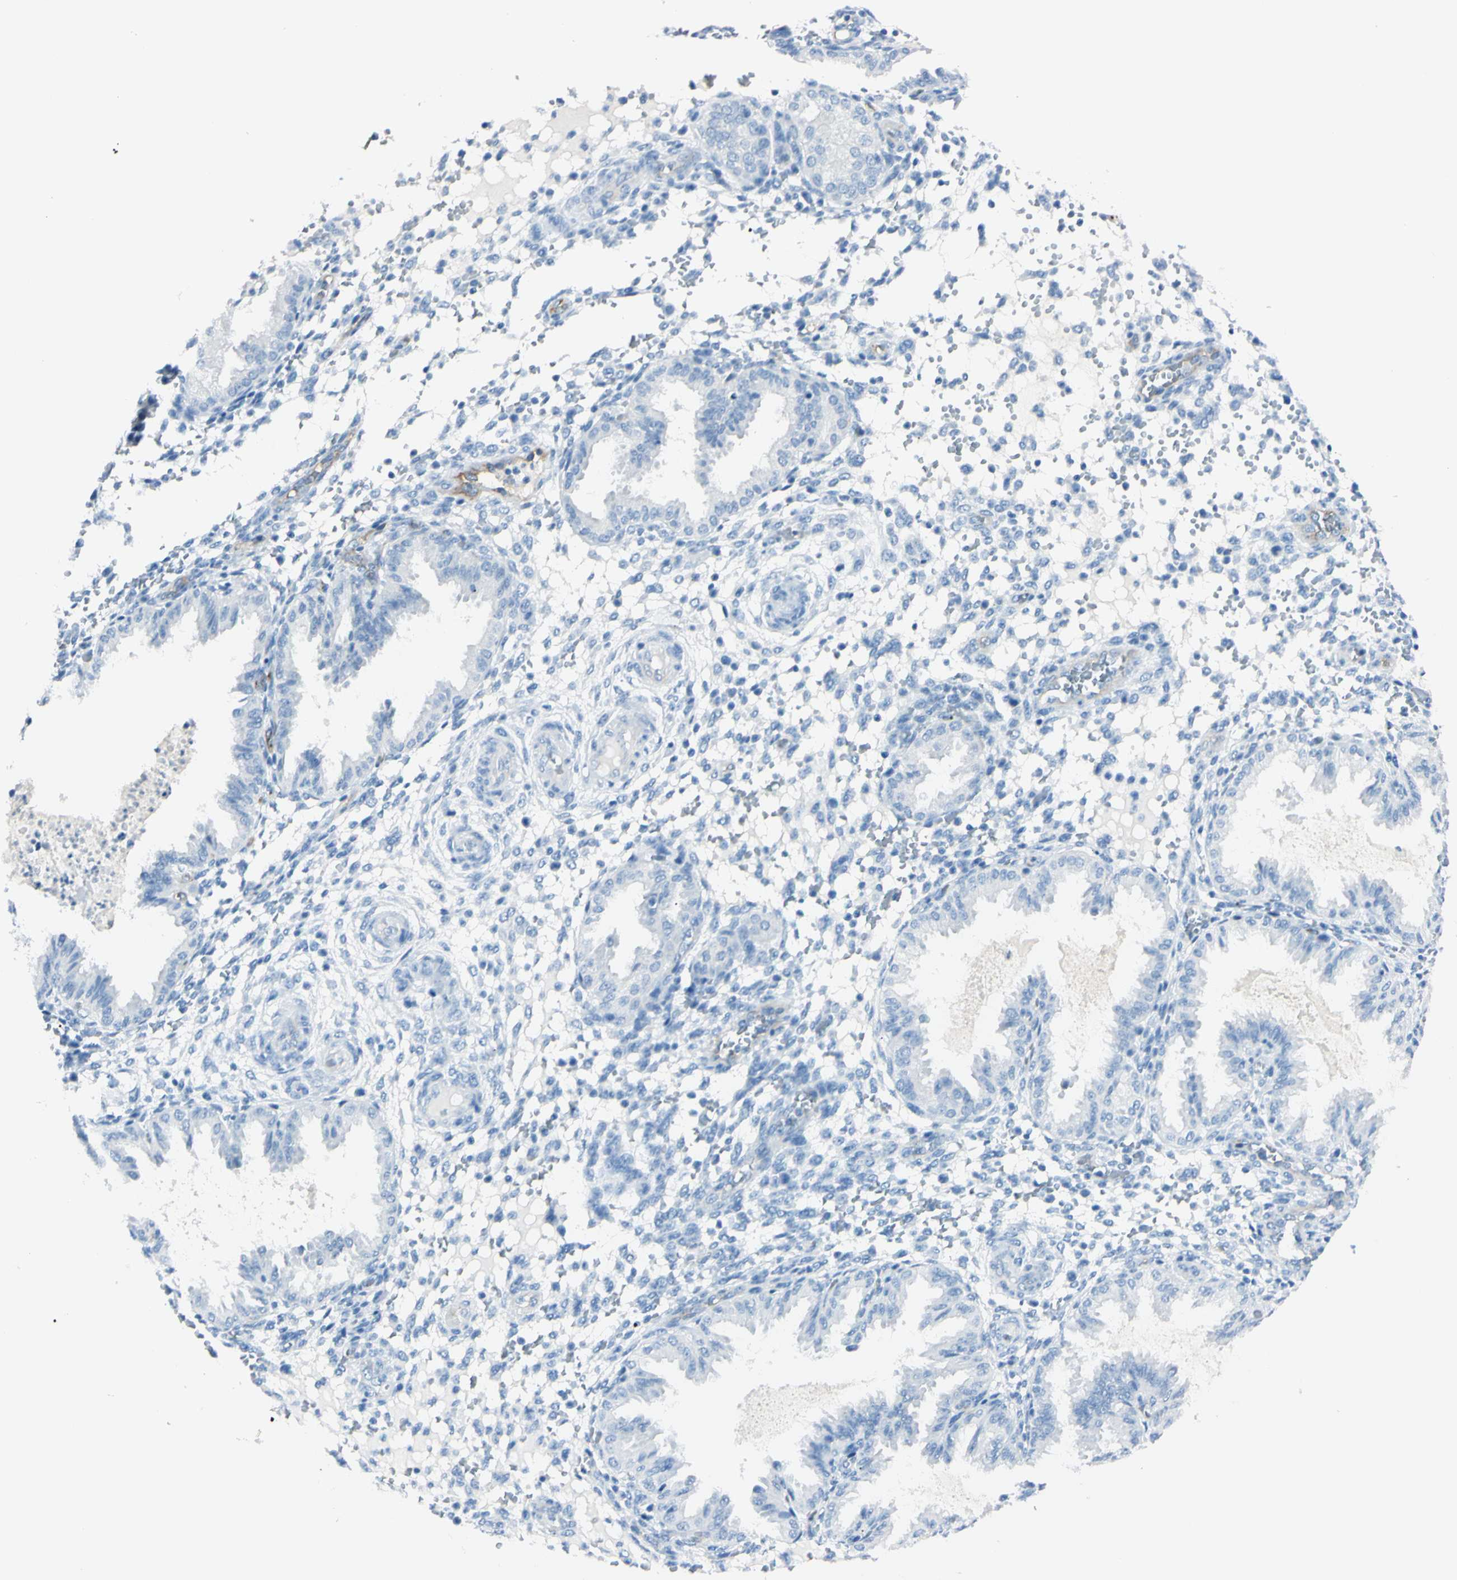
{"staining": {"intensity": "negative", "quantity": "none", "location": "none"}, "tissue": "endometrium", "cell_type": "Cells in endometrial stroma", "image_type": "normal", "snomed": [{"axis": "morphology", "description": "Normal tissue, NOS"}, {"axis": "topography", "description": "Endometrium"}], "caption": "Photomicrograph shows no protein positivity in cells in endometrial stroma of normal endometrium. The staining is performed using DAB (3,3'-diaminobenzidine) brown chromogen with nuclei counter-stained in using hematoxylin.", "gene": "FOLH1", "patient": {"sex": "female", "age": 33}}